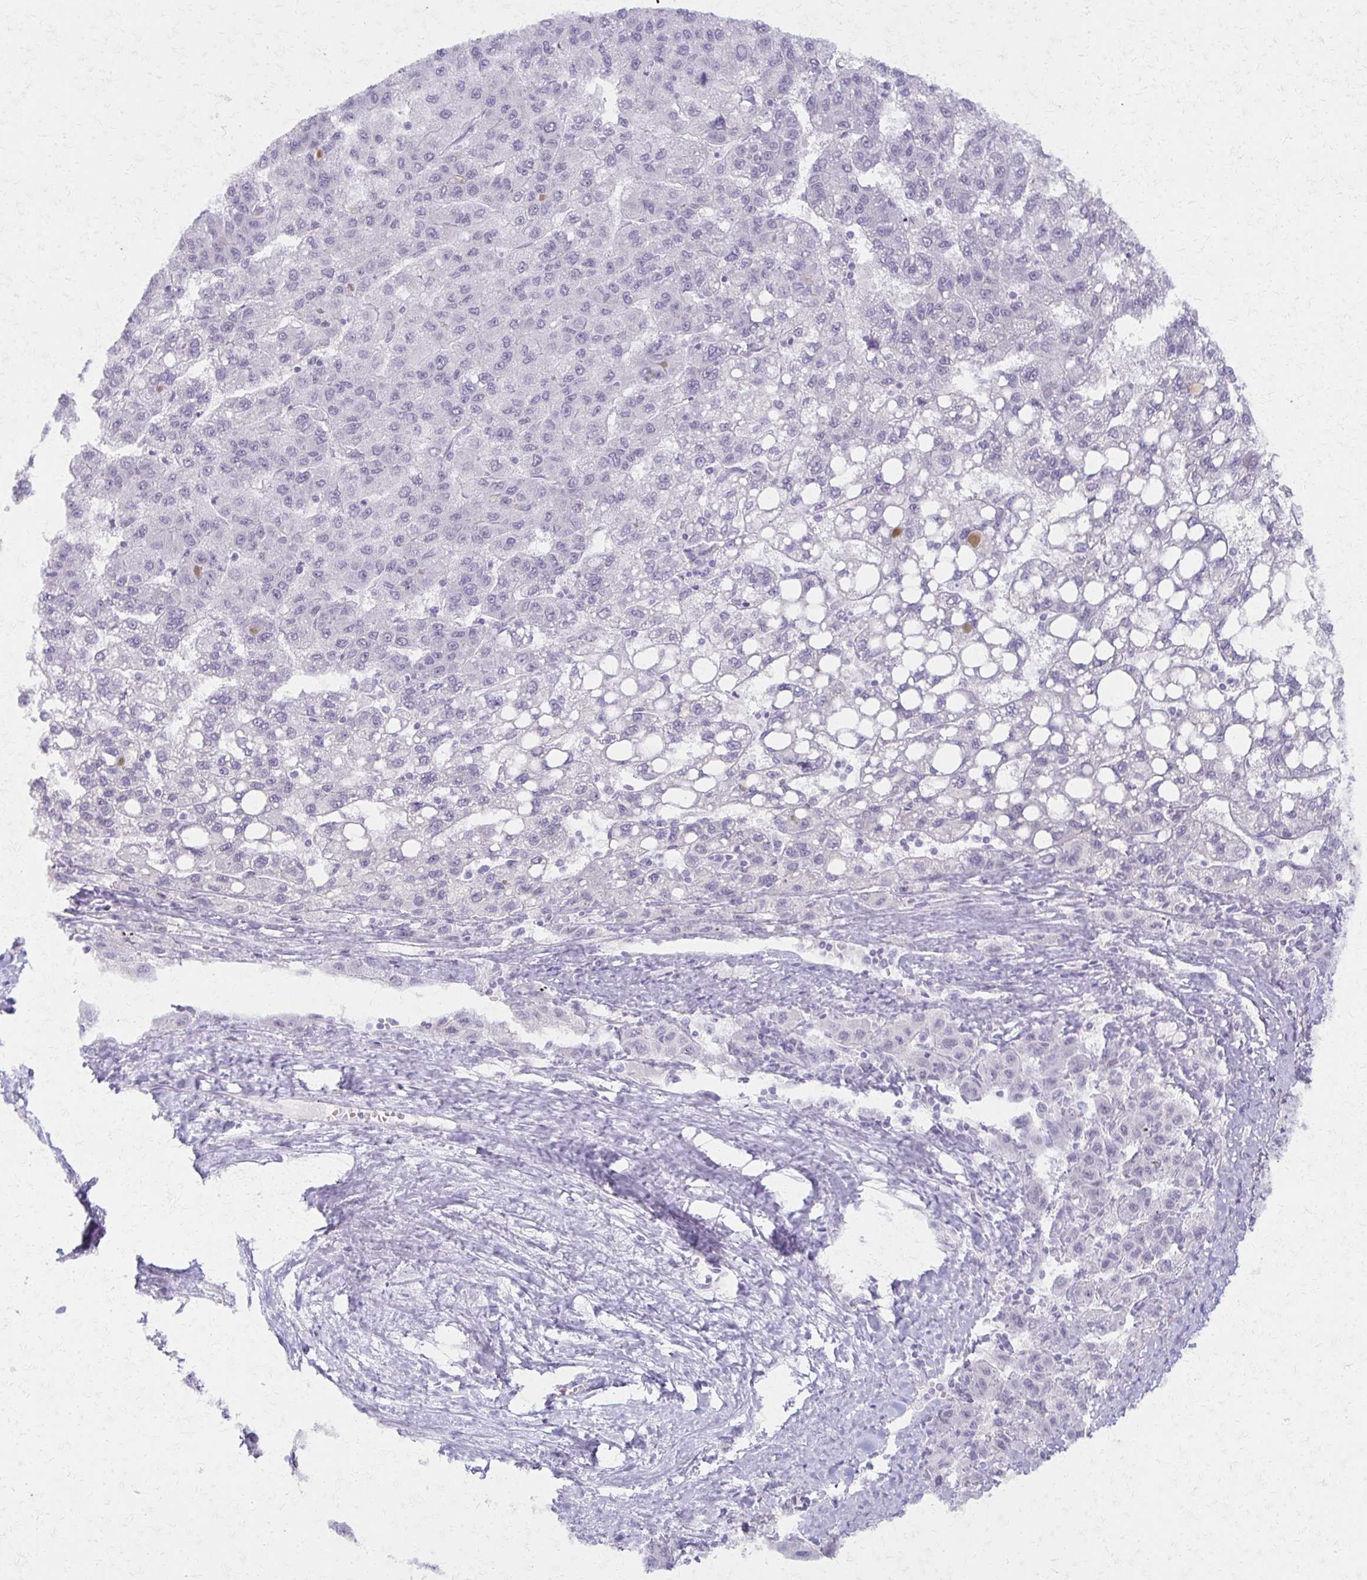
{"staining": {"intensity": "negative", "quantity": "none", "location": "none"}, "tissue": "liver cancer", "cell_type": "Tumor cells", "image_type": "cancer", "snomed": [{"axis": "morphology", "description": "Carcinoma, Hepatocellular, NOS"}, {"axis": "topography", "description": "Liver"}], "caption": "Histopathology image shows no significant protein expression in tumor cells of liver hepatocellular carcinoma. (DAB (3,3'-diaminobenzidine) immunohistochemistry visualized using brightfield microscopy, high magnification).", "gene": "MORC4", "patient": {"sex": "female", "age": 82}}